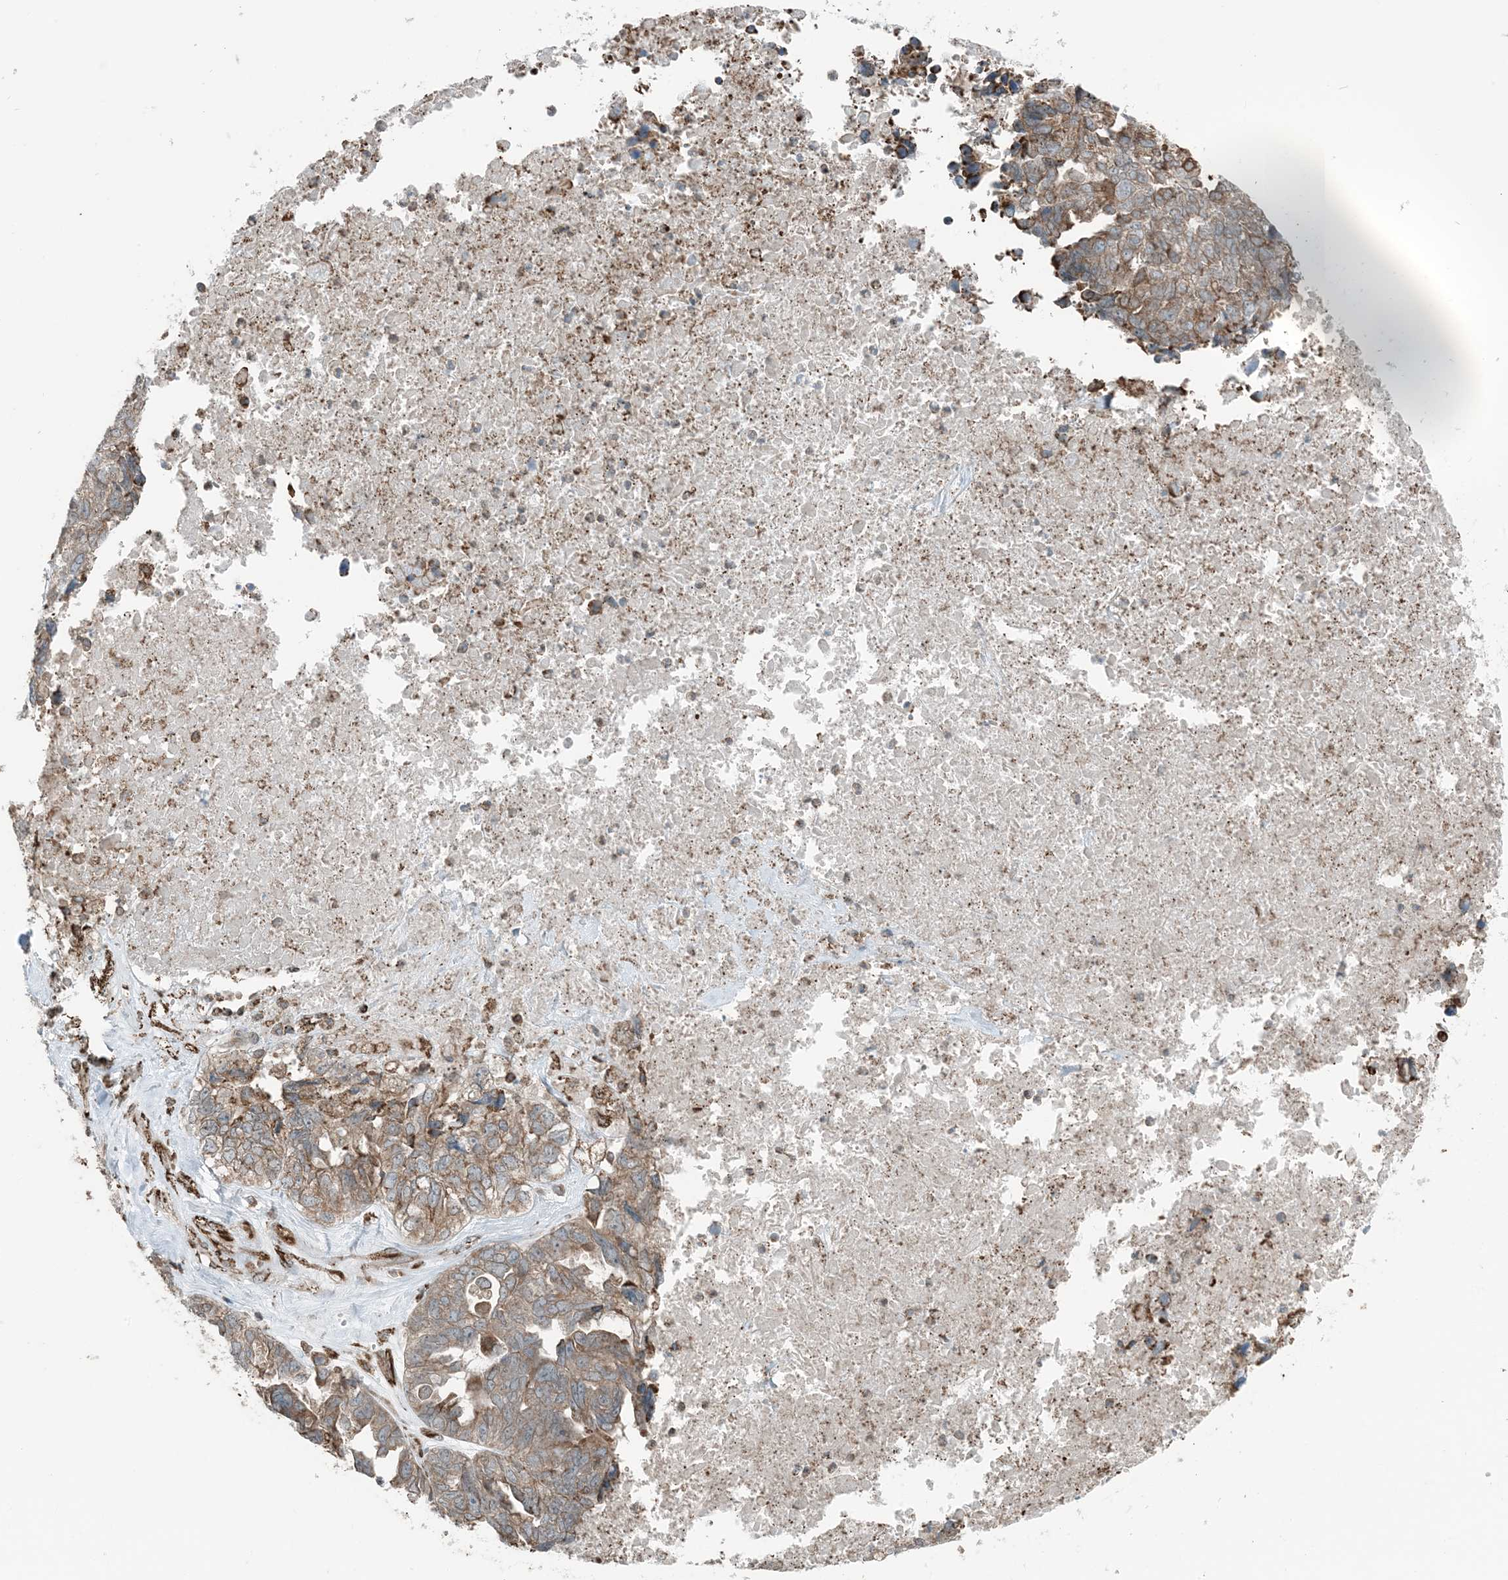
{"staining": {"intensity": "weak", "quantity": ">75%", "location": "cytoplasmic/membranous"}, "tissue": "ovarian cancer", "cell_type": "Tumor cells", "image_type": "cancer", "snomed": [{"axis": "morphology", "description": "Cystadenocarcinoma, serous, NOS"}, {"axis": "topography", "description": "Ovary"}], "caption": "Protein expression analysis of human ovarian serous cystadenocarcinoma reveals weak cytoplasmic/membranous expression in about >75% of tumor cells.", "gene": "CERKL", "patient": {"sex": "female", "age": 79}}